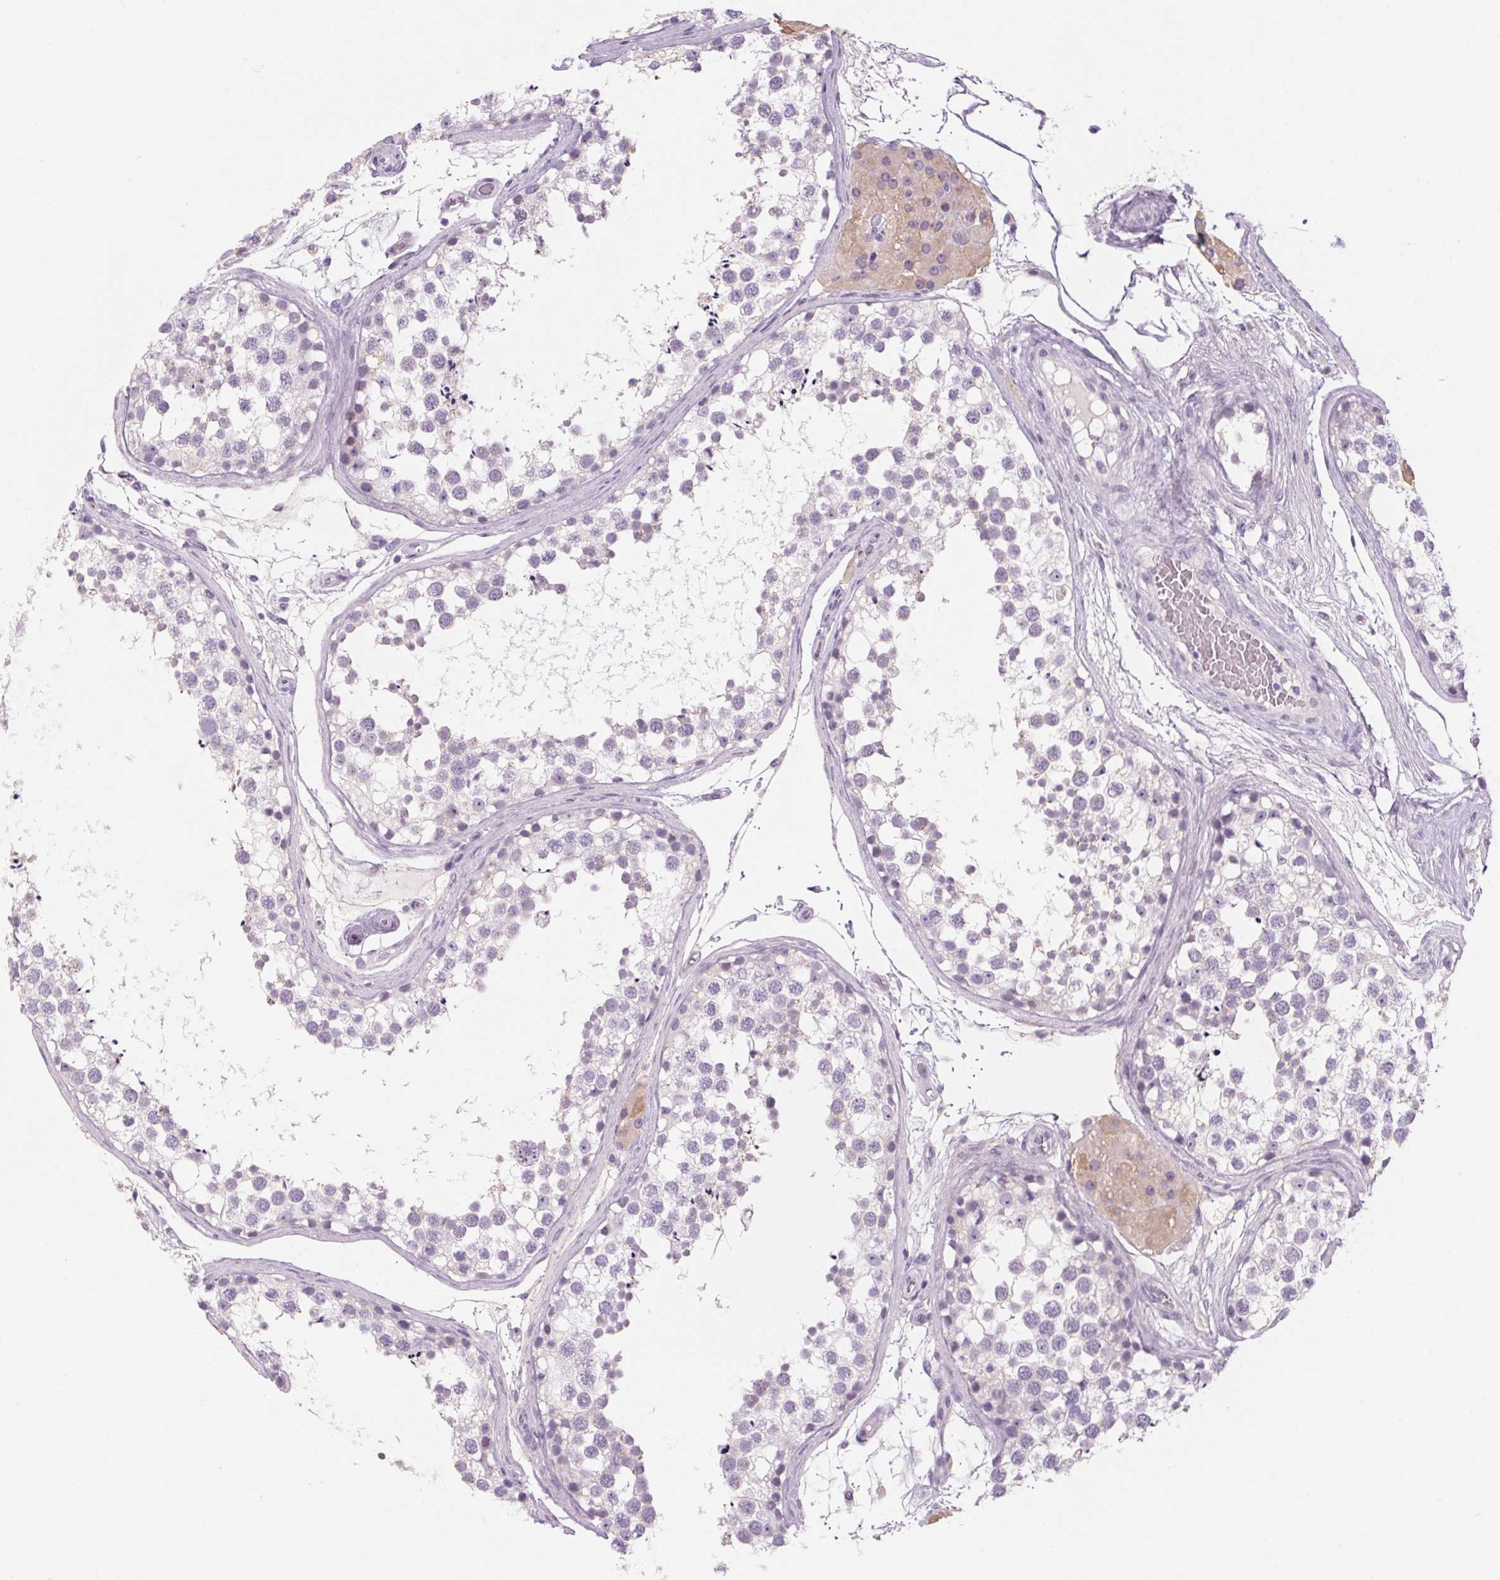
{"staining": {"intensity": "negative", "quantity": "none", "location": "none"}, "tissue": "testis", "cell_type": "Cells in seminiferous ducts", "image_type": "normal", "snomed": [{"axis": "morphology", "description": "Normal tissue, NOS"}, {"axis": "morphology", "description": "Seminoma, NOS"}, {"axis": "topography", "description": "Testis"}], "caption": "The micrograph exhibits no significant expression in cells in seminiferous ducts of testis. (DAB immunohistochemistry (IHC), high magnification).", "gene": "RPTN", "patient": {"sex": "male", "age": 65}}